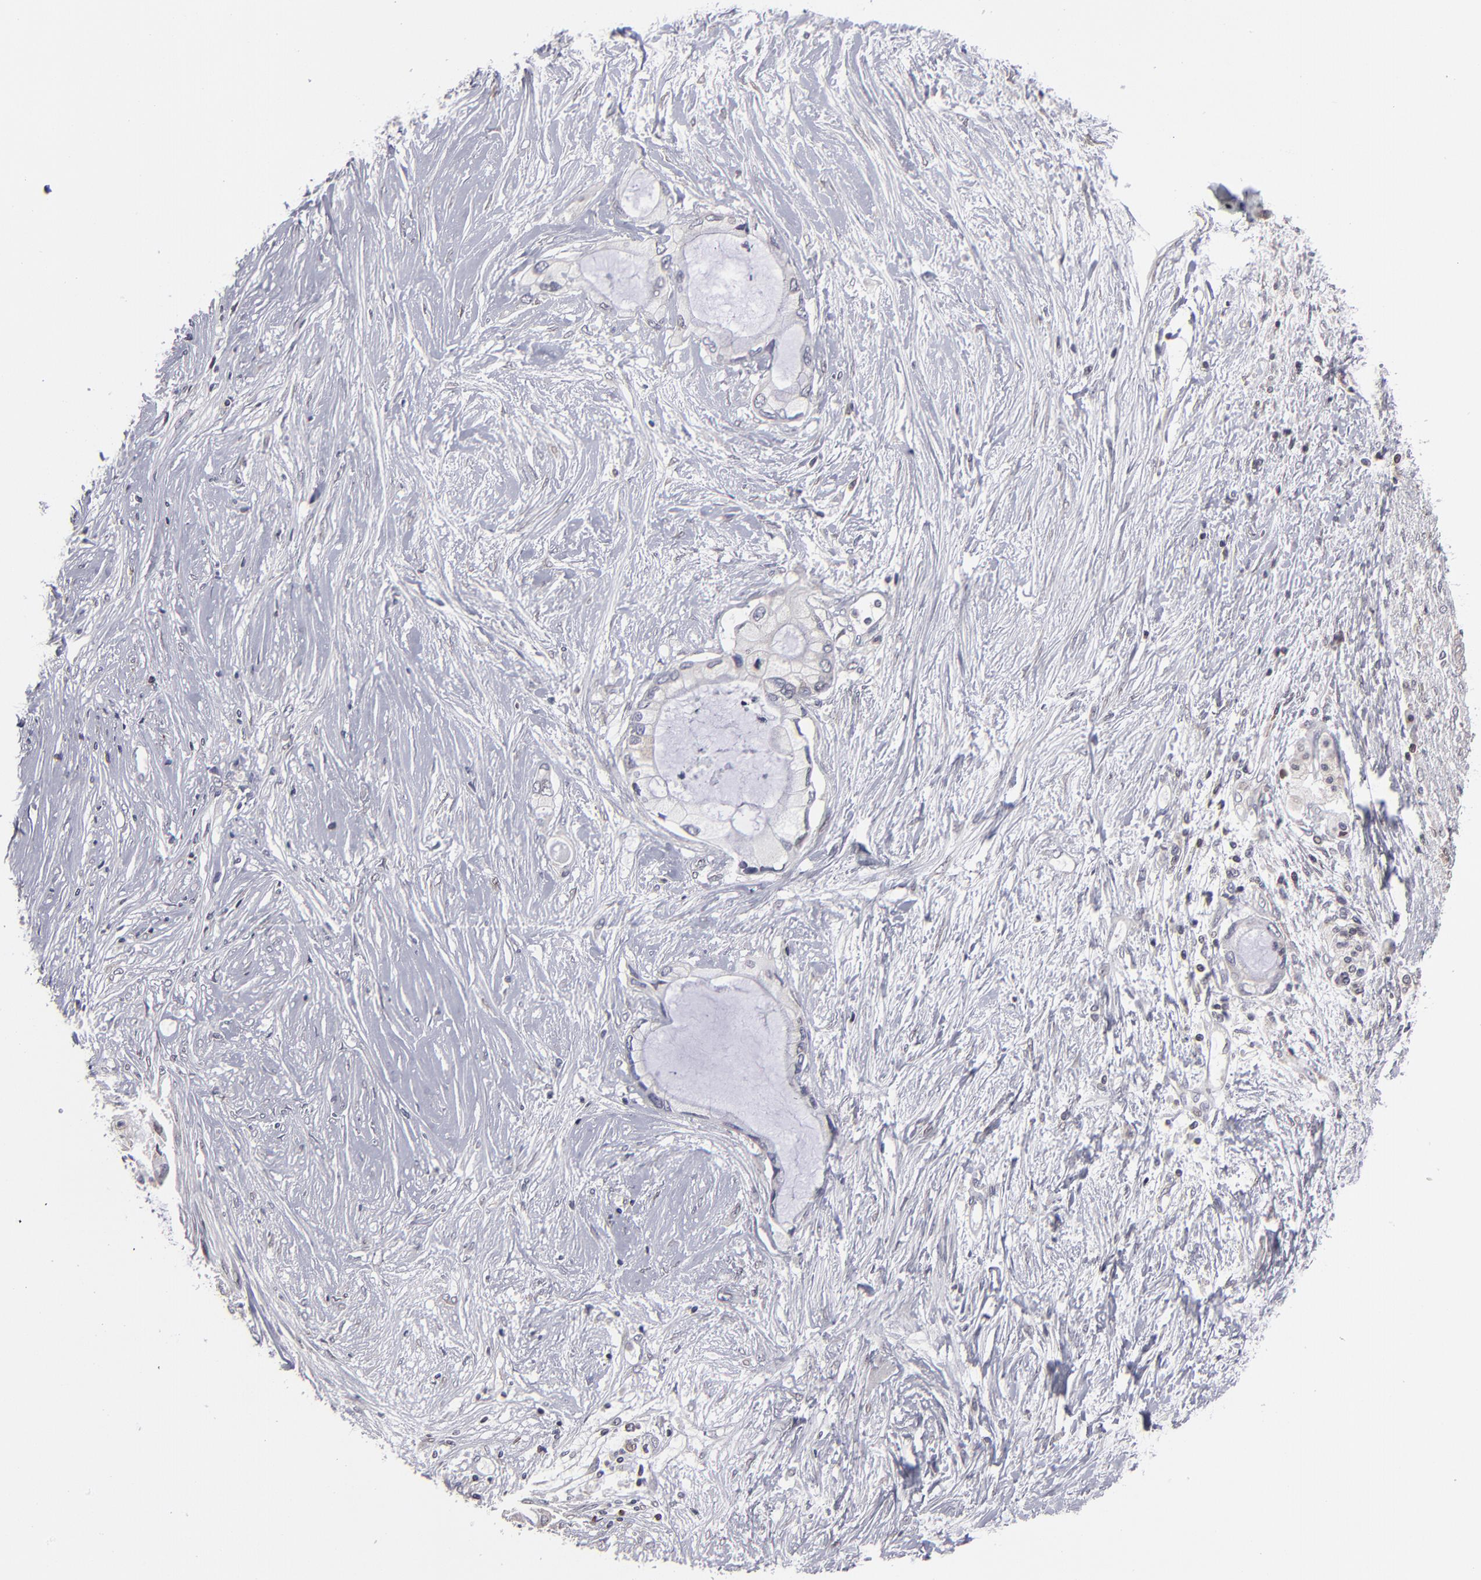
{"staining": {"intensity": "negative", "quantity": "none", "location": "none"}, "tissue": "pancreatic cancer", "cell_type": "Tumor cells", "image_type": "cancer", "snomed": [{"axis": "morphology", "description": "Adenocarcinoma, NOS"}, {"axis": "topography", "description": "Pancreas"}], "caption": "This is a photomicrograph of immunohistochemistry (IHC) staining of pancreatic cancer, which shows no positivity in tumor cells.", "gene": "CEP97", "patient": {"sex": "female", "age": 59}}